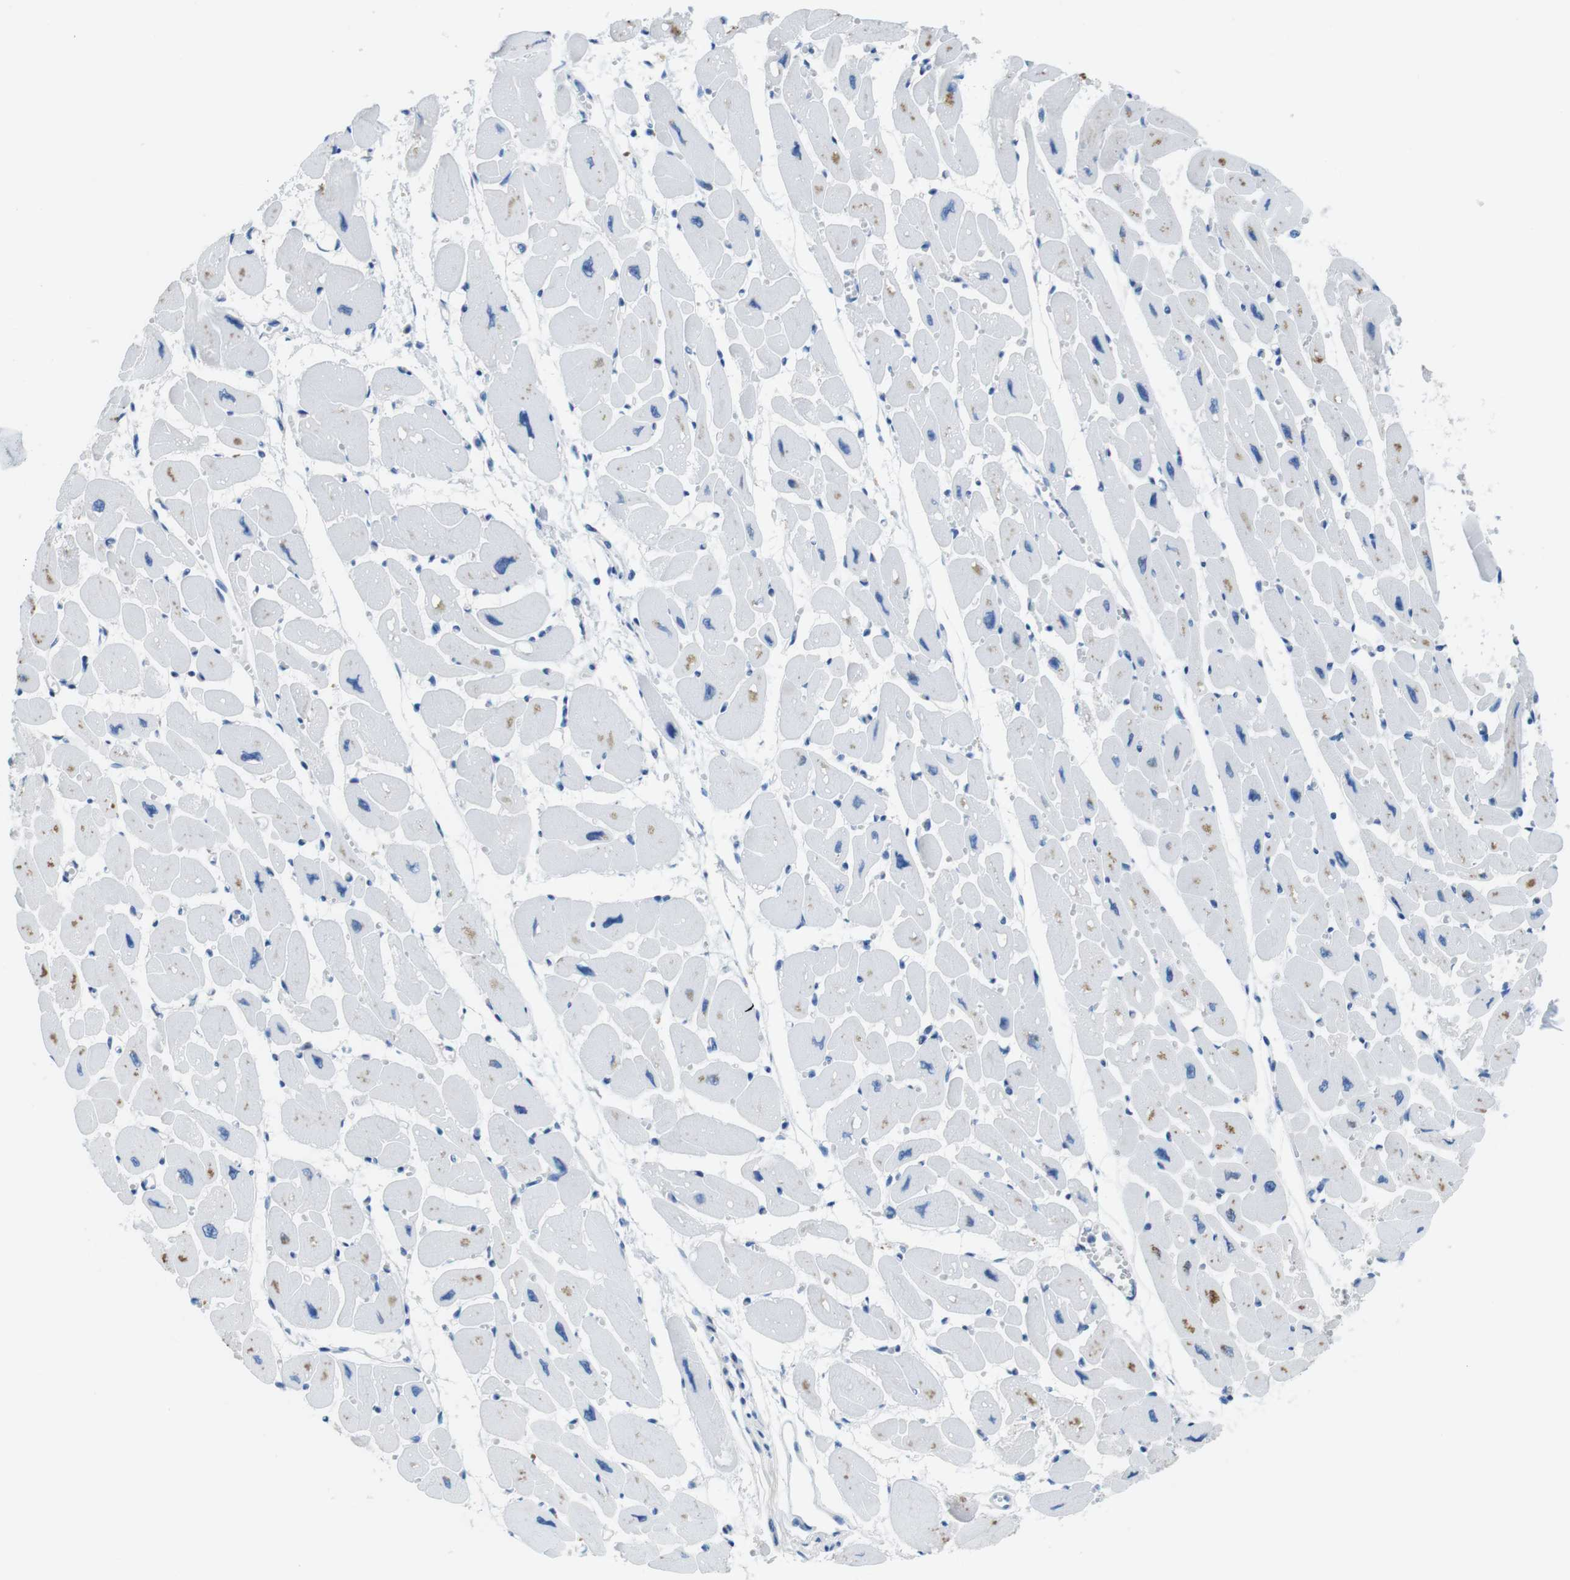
{"staining": {"intensity": "weak", "quantity": "<25%", "location": "cytoplasmic/membranous"}, "tissue": "heart muscle", "cell_type": "Cardiomyocytes", "image_type": "normal", "snomed": [{"axis": "morphology", "description": "Normal tissue, NOS"}, {"axis": "topography", "description": "Heart"}], "caption": "The micrograph shows no staining of cardiomyocytes in benign heart muscle.", "gene": "SLC35A3", "patient": {"sex": "female", "age": 54}}